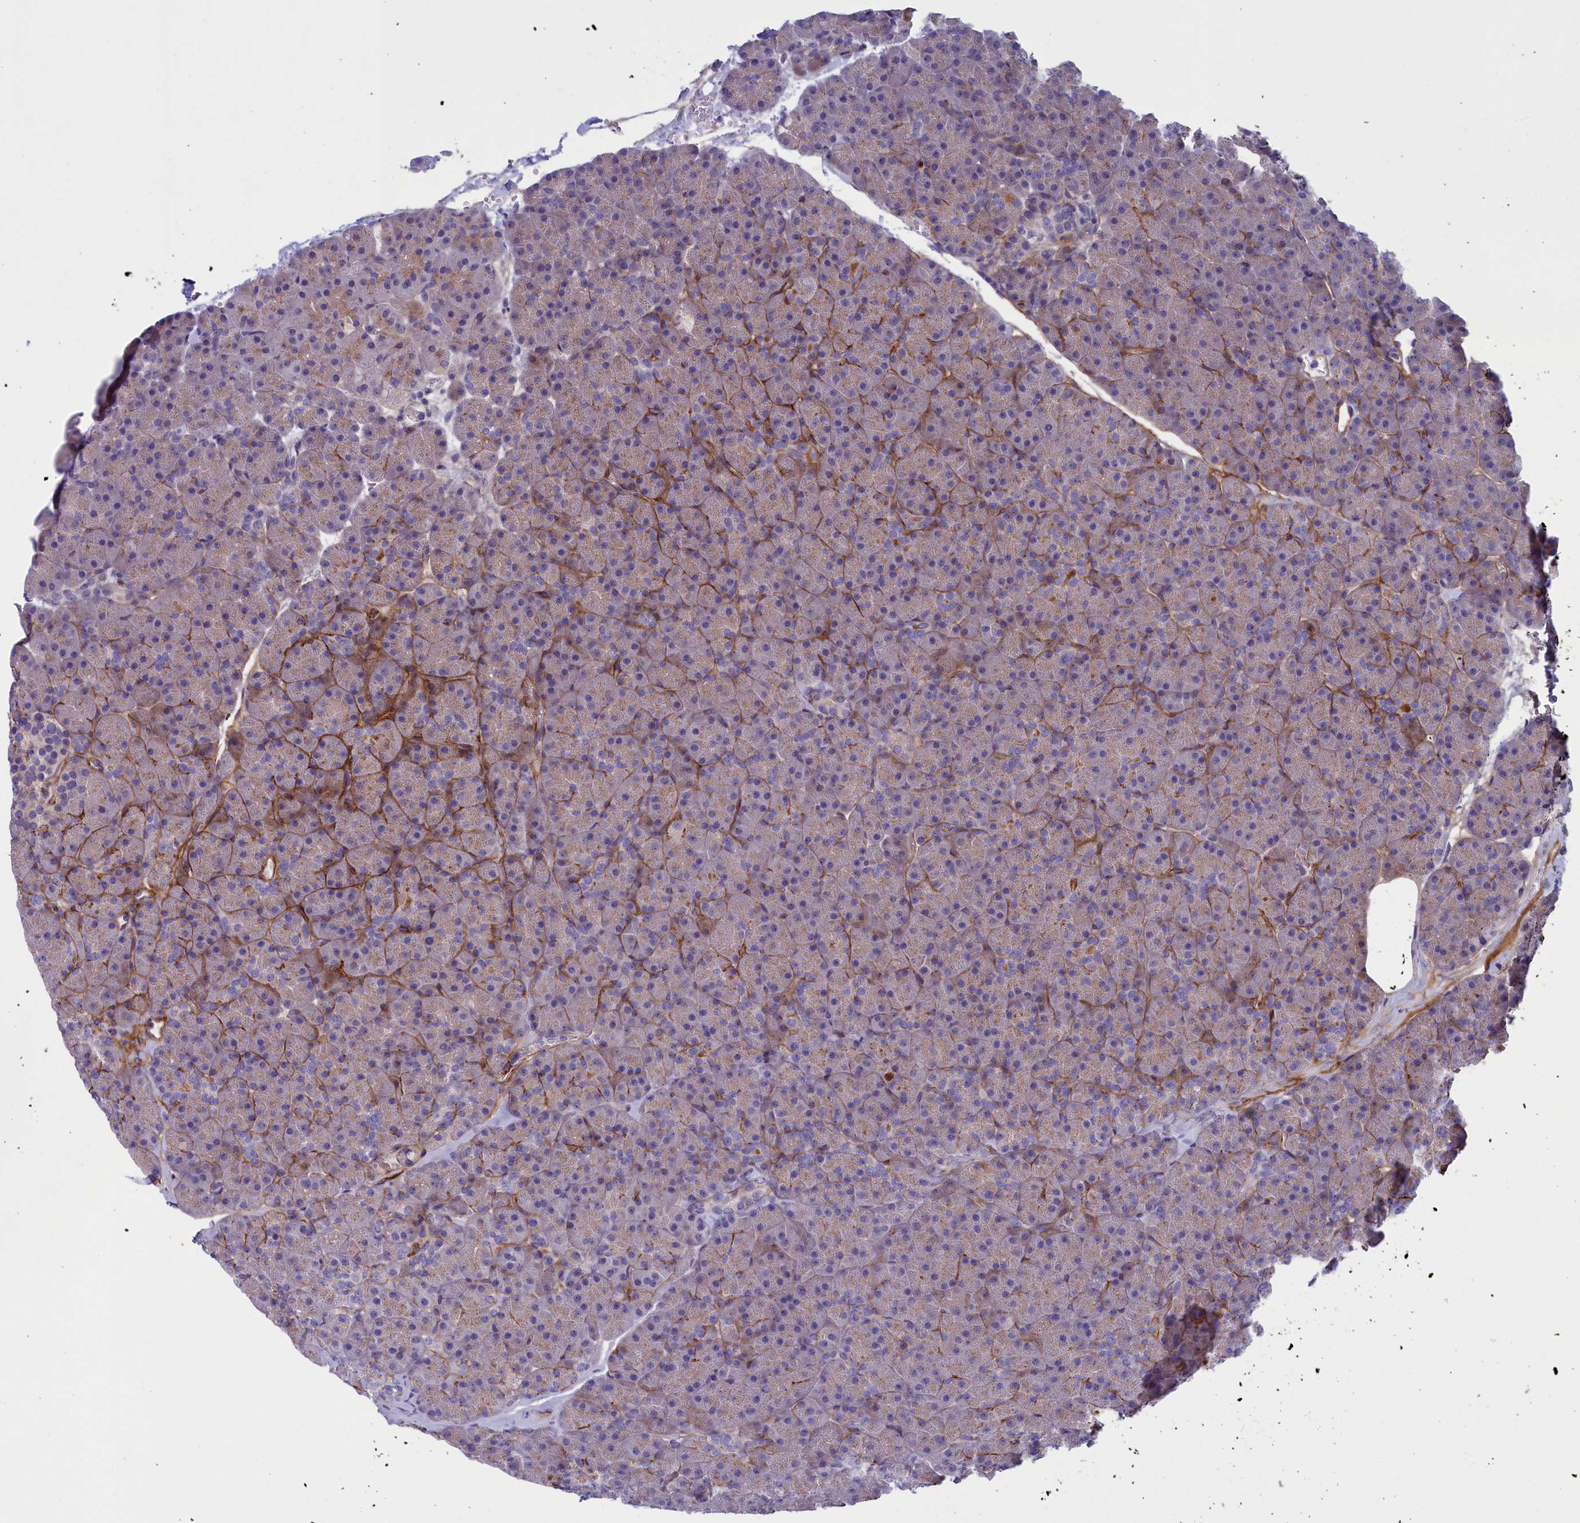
{"staining": {"intensity": "weak", "quantity": "25%-75%", "location": "cytoplasmic/membranous"}, "tissue": "pancreas", "cell_type": "Exocrine glandular cells", "image_type": "normal", "snomed": [{"axis": "morphology", "description": "Normal tissue, NOS"}, {"axis": "topography", "description": "Pancreas"}], "caption": "Immunohistochemical staining of benign pancreas demonstrates low levels of weak cytoplasmic/membranous staining in about 25%-75% of exocrine glandular cells.", "gene": "LOXL1", "patient": {"sex": "male", "age": 36}}